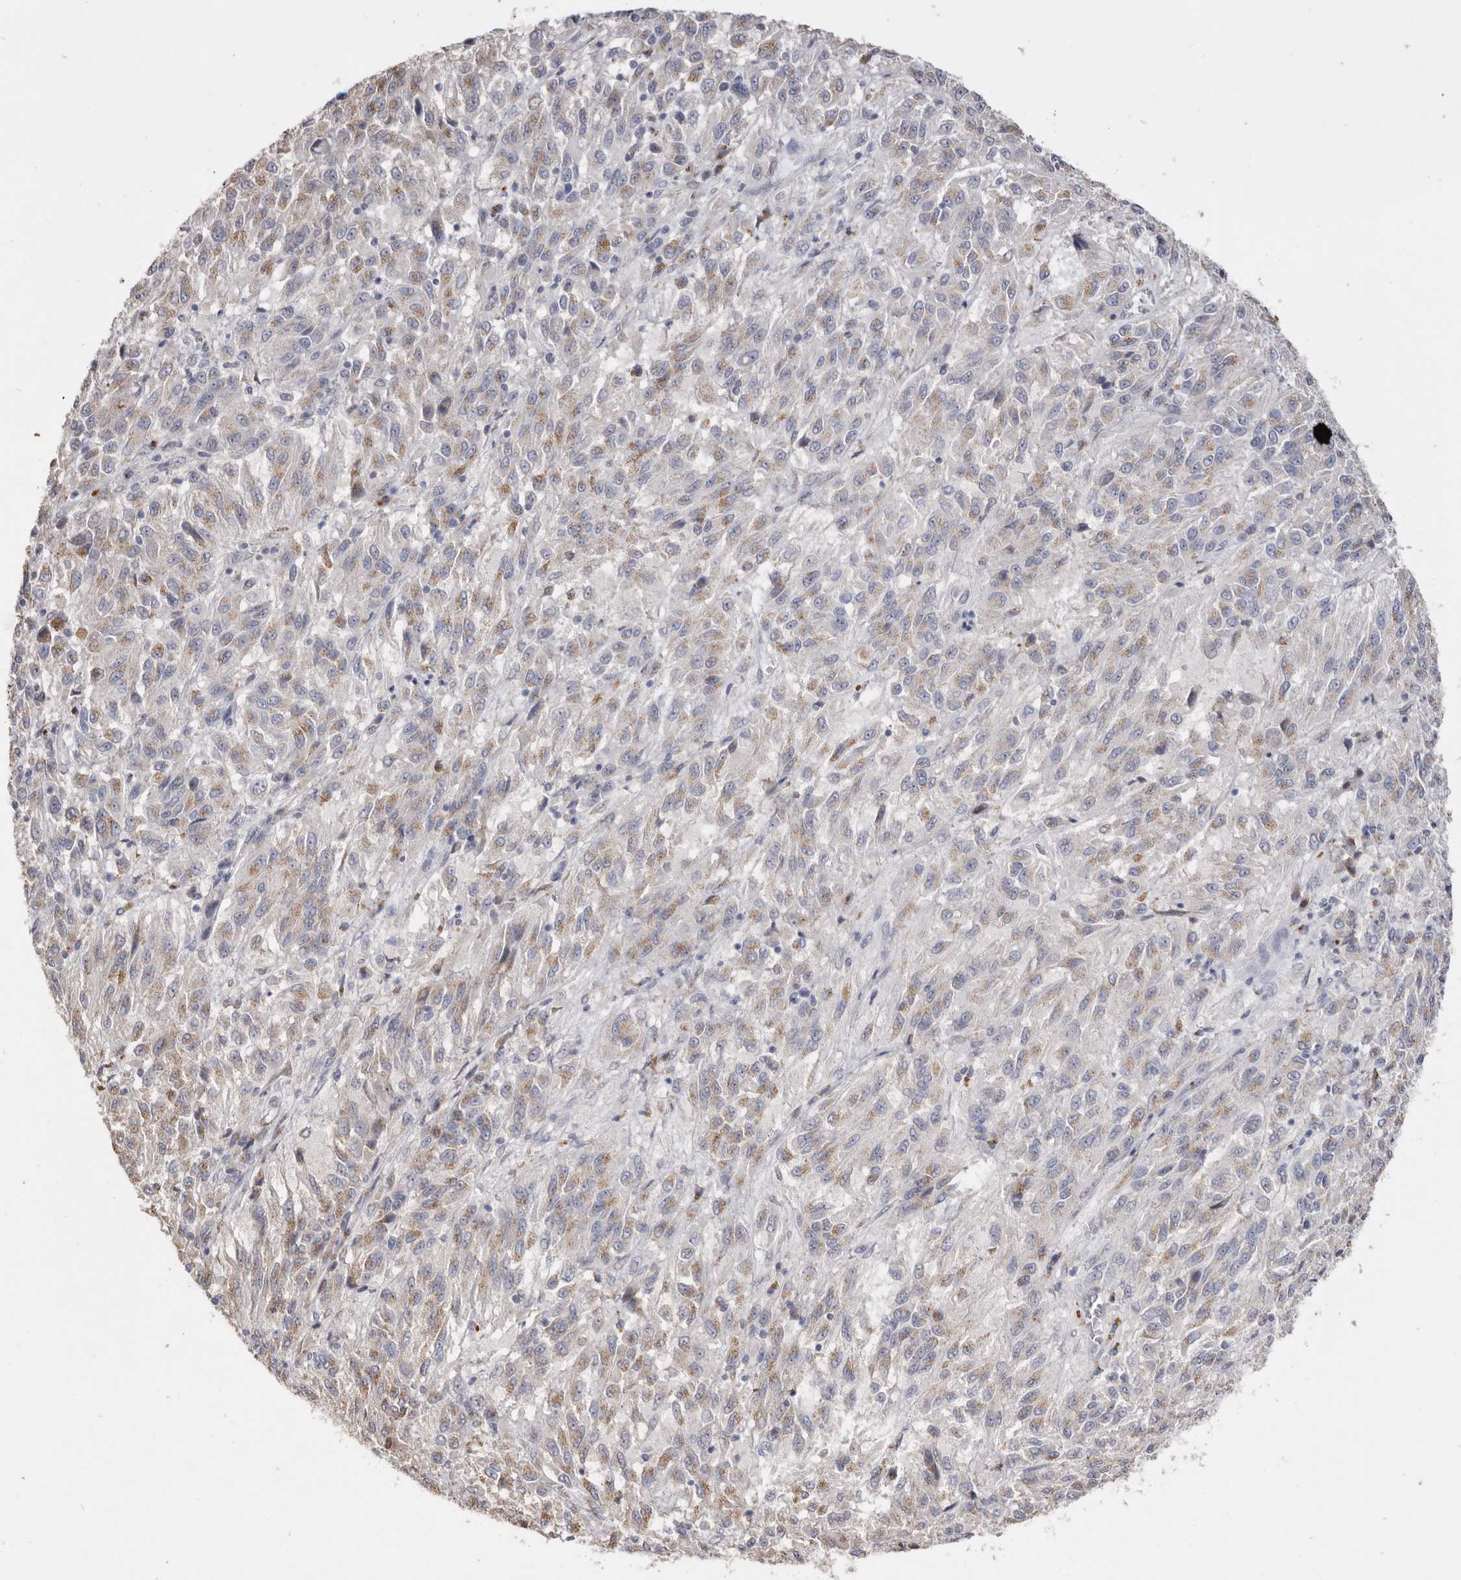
{"staining": {"intensity": "moderate", "quantity": "<25%", "location": "cytoplasmic/membranous"}, "tissue": "melanoma", "cell_type": "Tumor cells", "image_type": "cancer", "snomed": [{"axis": "morphology", "description": "Malignant melanoma, Metastatic site"}, {"axis": "topography", "description": "Lung"}], "caption": "Protein expression analysis of human malignant melanoma (metastatic site) reveals moderate cytoplasmic/membranous expression in approximately <25% of tumor cells.", "gene": "LGALS7B", "patient": {"sex": "male", "age": 64}}